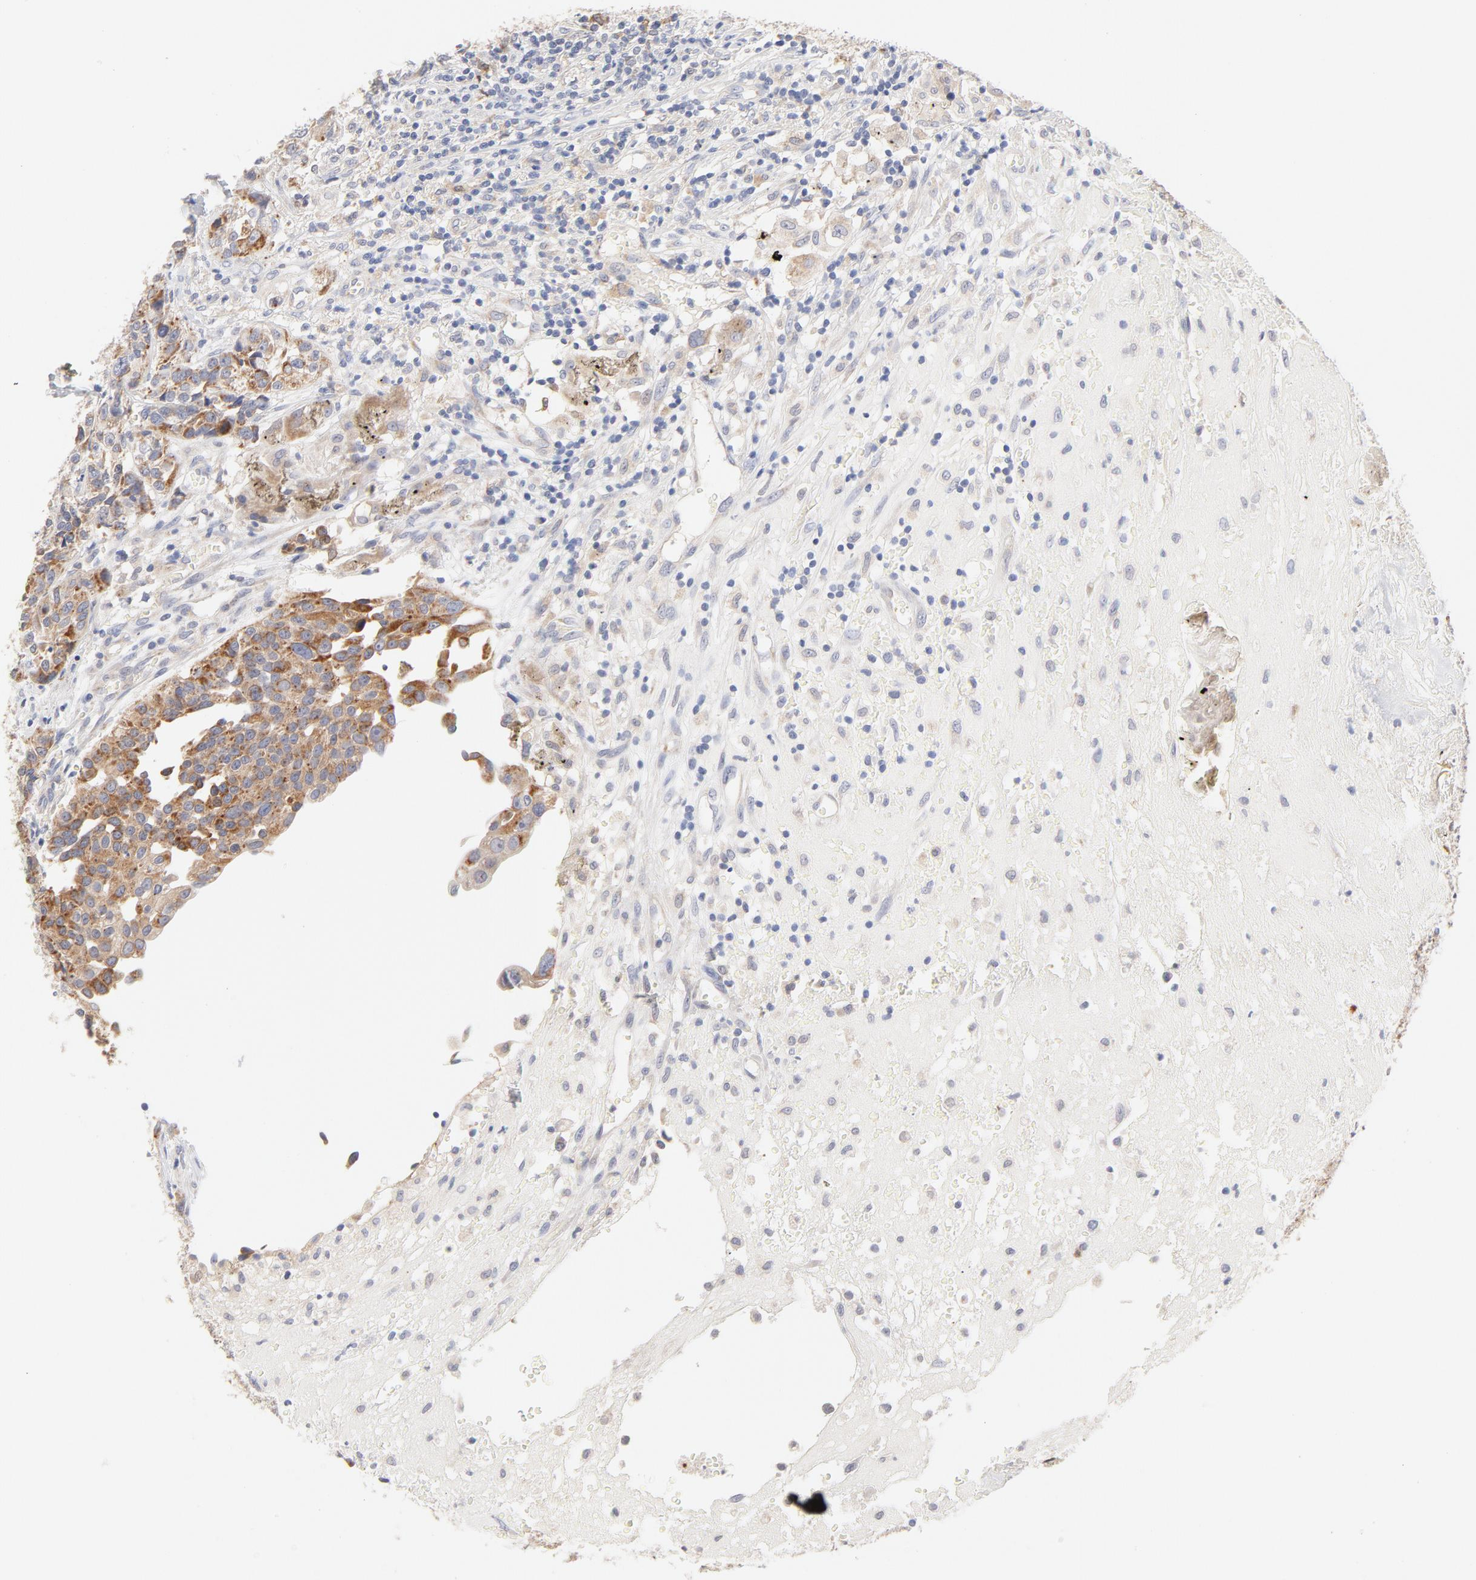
{"staining": {"intensity": "moderate", "quantity": ">75%", "location": "cytoplasmic/membranous"}, "tissue": "urothelial cancer", "cell_type": "Tumor cells", "image_type": "cancer", "snomed": [{"axis": "morphology", "description": "Urothelial carcinoma, High grade"}, {"axis": "topography", "description": "Urinary bladder"}], "caption": "IHC (DAB (3,3'-diaminobenzidine)) staining of human urothelial cancer reveals moderate cytoplasmic/membranous protein staining in about >75% of tumor cells.", "gene": "MTERF2", "patient": {"sex": "female", "age": 81}}